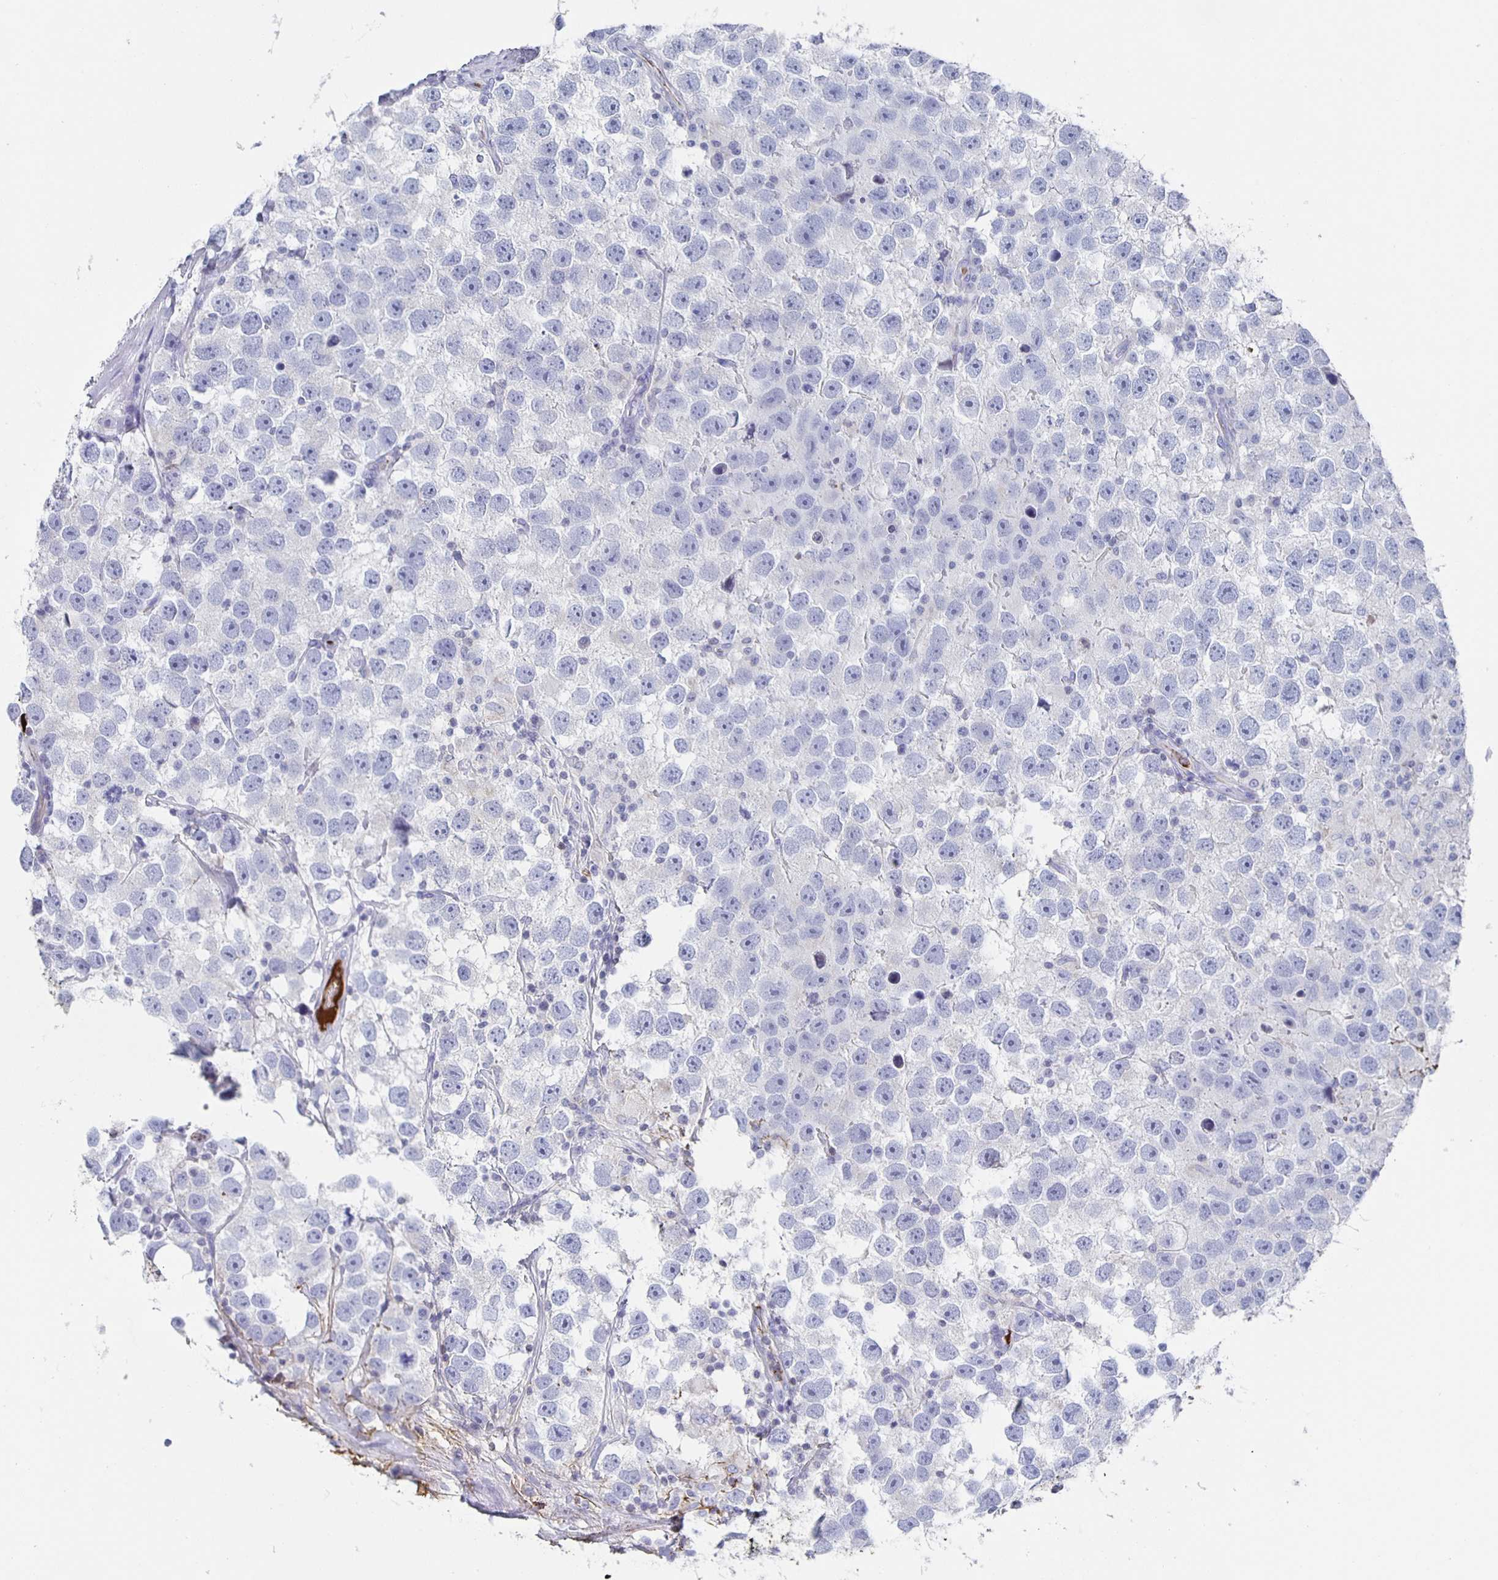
{"staining": {"intensity": "negative", "quantity": "none", "location": "none"}, "tissue": "testis cancer", "cell_type": "Tumor cells", "image_type": "cancer", "snomed": [{"axis": "morphology", "description": "Seminoma, NOS"}, {"axis": "topography", "description": "Testis"}], "caption": "Micrograph shows no significant protein positivity in tumor cells of seminoma (testis).", "gene": "FGA", "patient": {"sex": "male", "age": 26}}